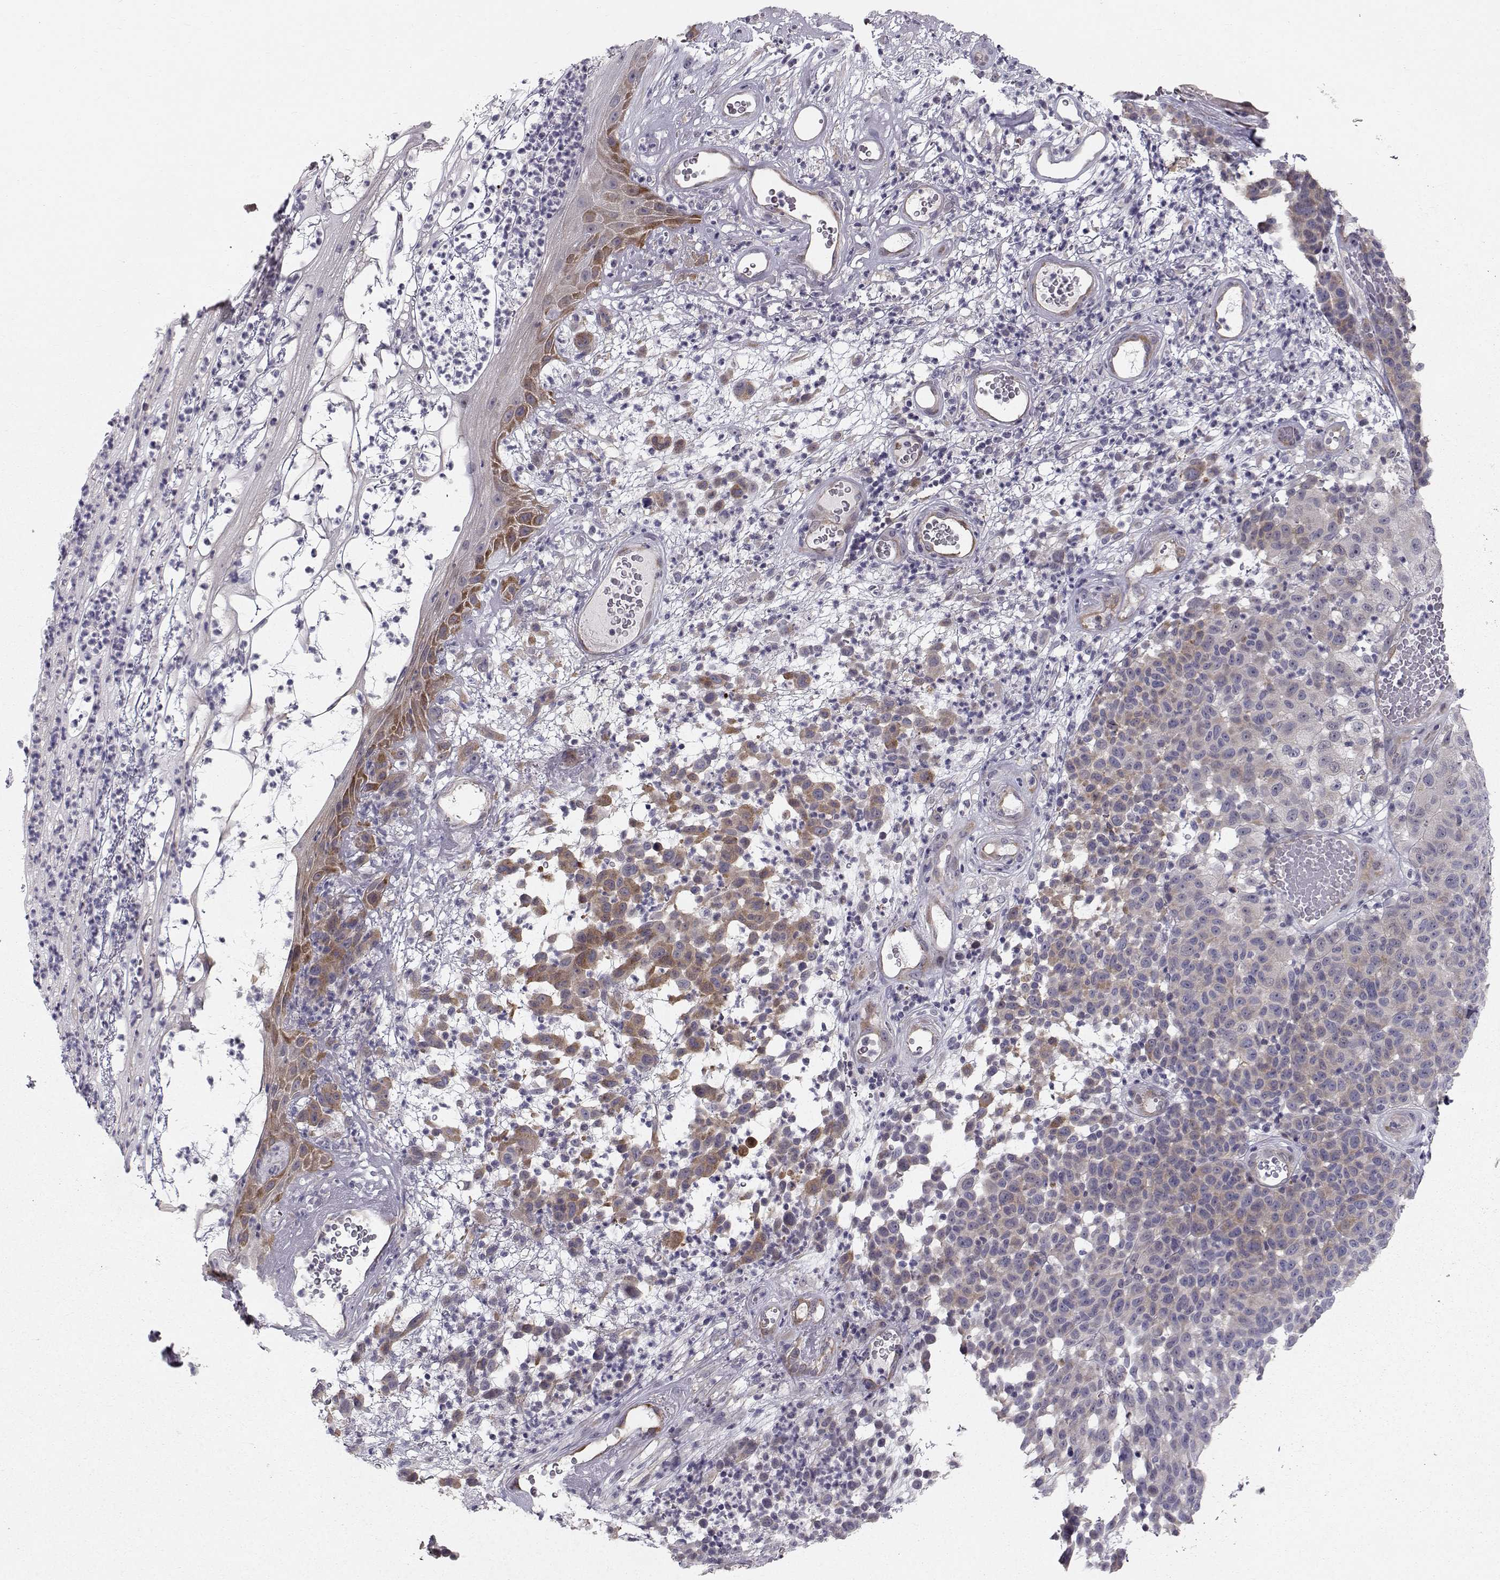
{"staining": {"intensity": "moderate", "quantity": "25%-75%", "location": "cytoplasmic/membranous"}, "tissue": "melanoma", "cell_type": "Tumor cells", "image_type": "cancer", "snomed": [{"axis": "morphology", "description": "Malignant melanoma, NOS"}, {"axis": "topography", "description": "Skin"}], "caption": "Immunohistochemistry (IHC) photomicrograph of human melanoma stained for a protein (brown), which exhibits medium levels of moderate cytoplasmic/membranous staining in approximately 25%-75% of tumor cells.", "gene": "HSP90AB1", "patient": {"sex": "male", "age": 59}}